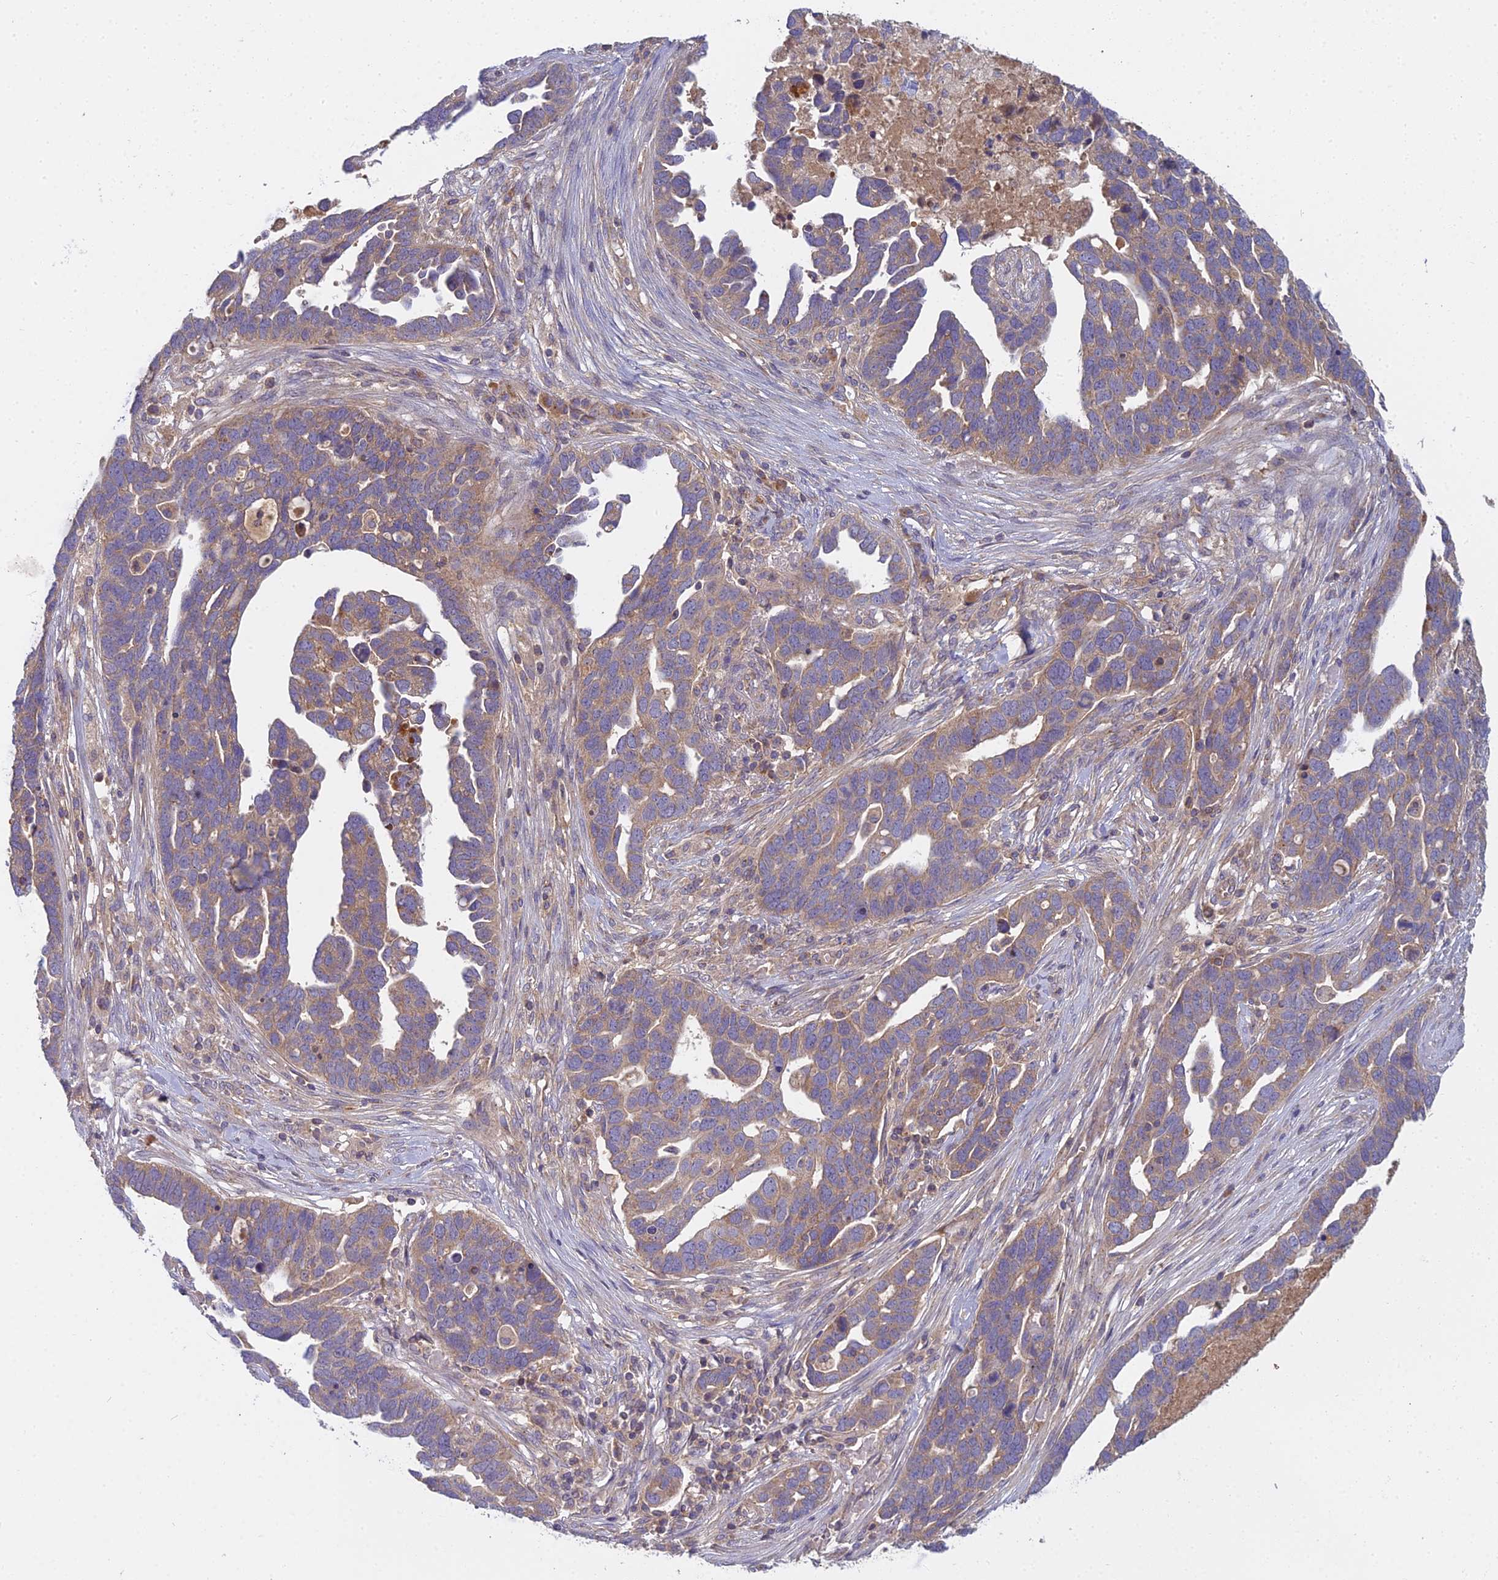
{"staining": {"intensity": "moderate", "quantity": ">75%", "location": "cytoplasmic/membranous"}, "tissue": "ovarian cancer", "cell_type": "Tumor cells", "image_type": "cancer", "snomed": [{"axis": "morphology", "description": "Cystadenocarcinoma, serous, NOS"}, {"axis": "topography", "description": "Ovary"}], "caption": "Protein staining of ovarian serous cystadenocarcinoma tissue exhibits moderate cytoplasmic/membranous expression in about >75% of tumor cells.", "gene": "CCDC167", "patient": {"sex": "female", "age": 54}}